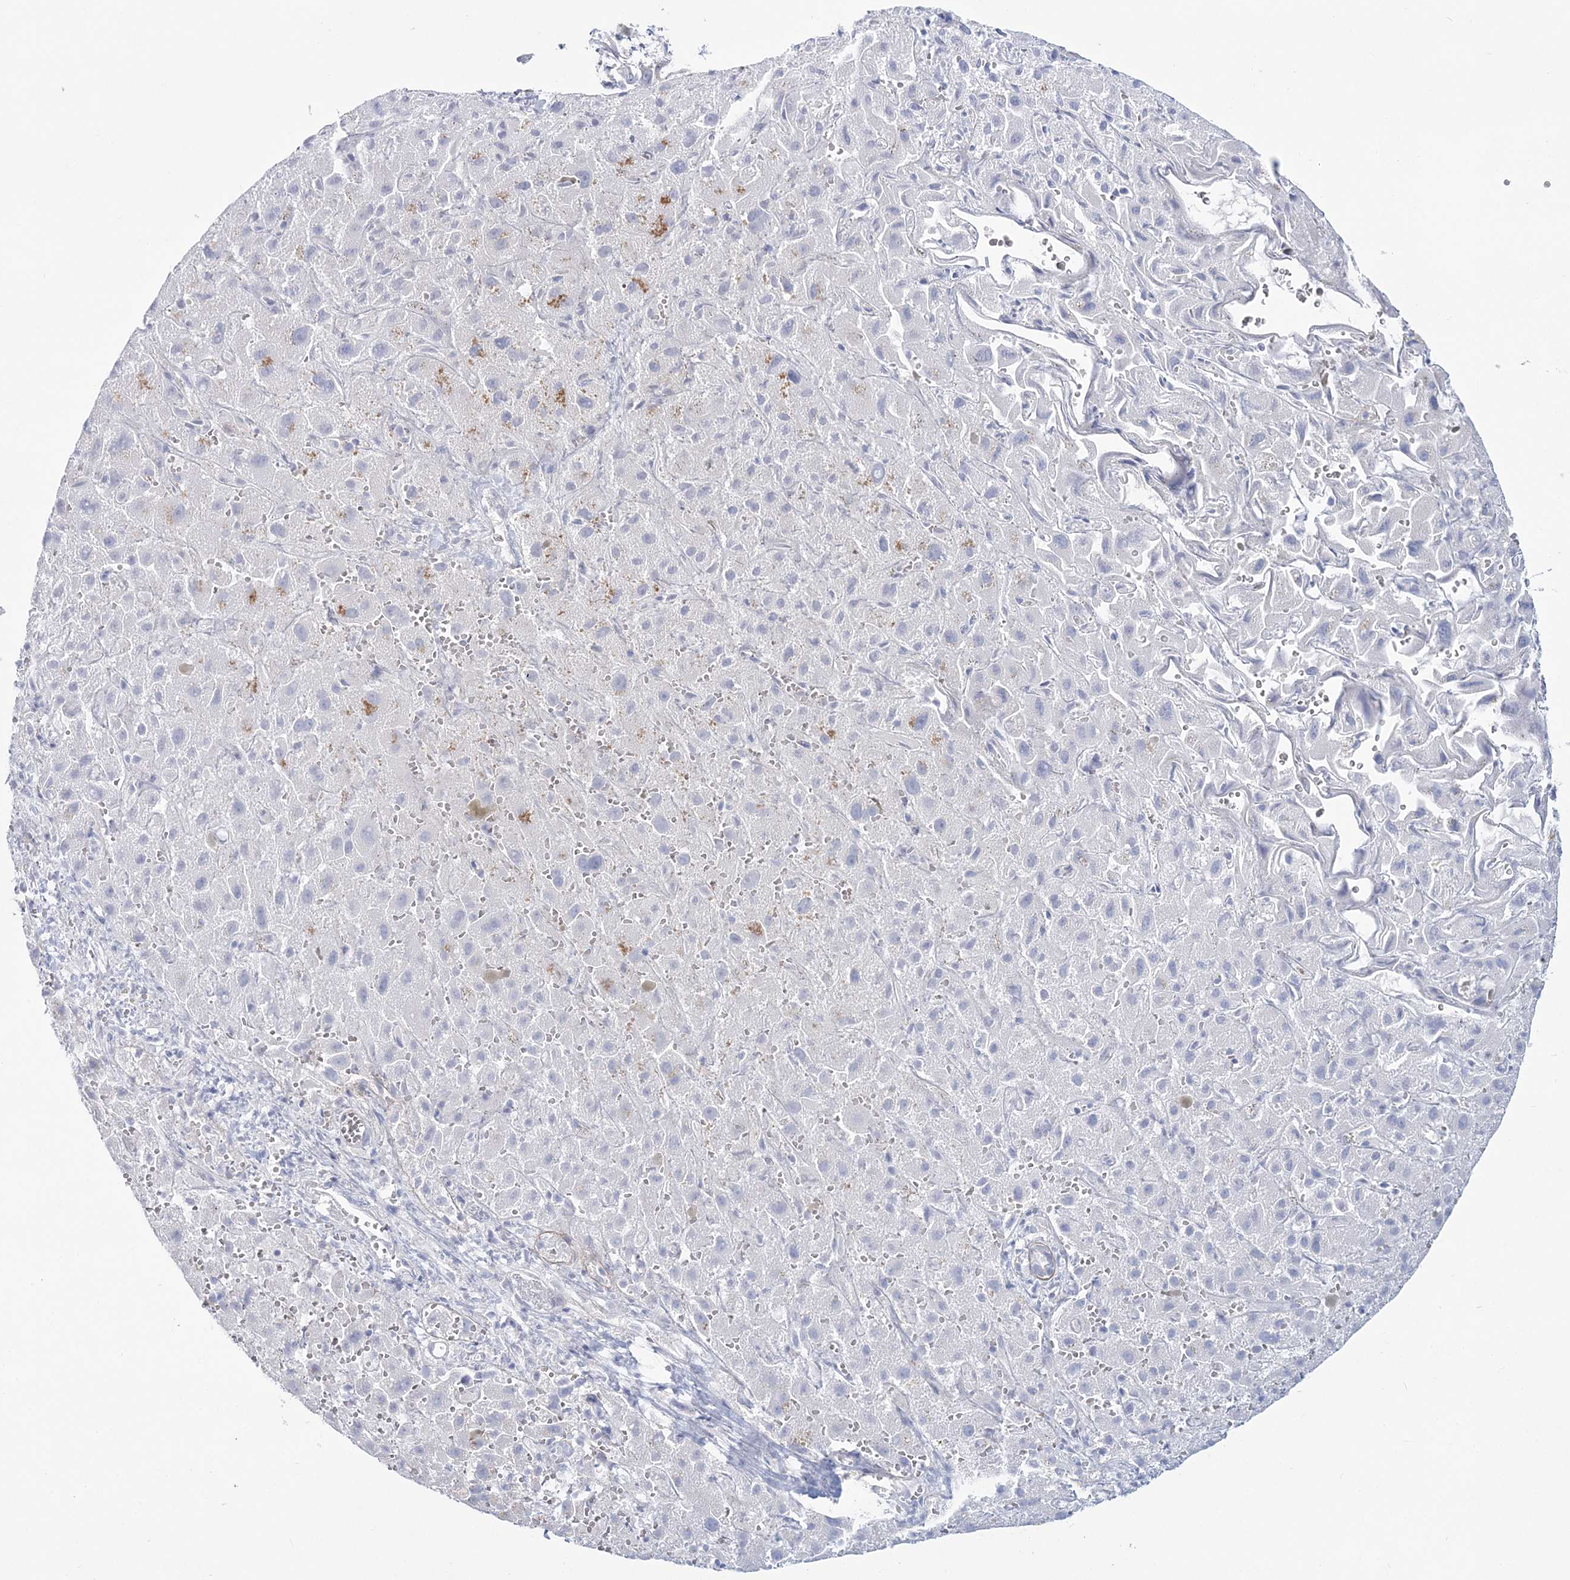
{"staining": {"intensity": "negative", "quantity": "none", "location": "none"}, "tissue": "liver cancer", "cell_type": "Tumor cells", "image_type": "cancer", "snomed": [{"axis": "morphology", "description": "Cholangiocarcinoma"}, {"axis": "topography", "description": "Liver"}], "caption": "An immunohistochemistry image of liver cholangiocarcinoma is shown. There is no staining in tumor cells of liver cholangiocarcinoma.", "gene": "ADGB", "patient": {"sex": "female", "age": 52}}